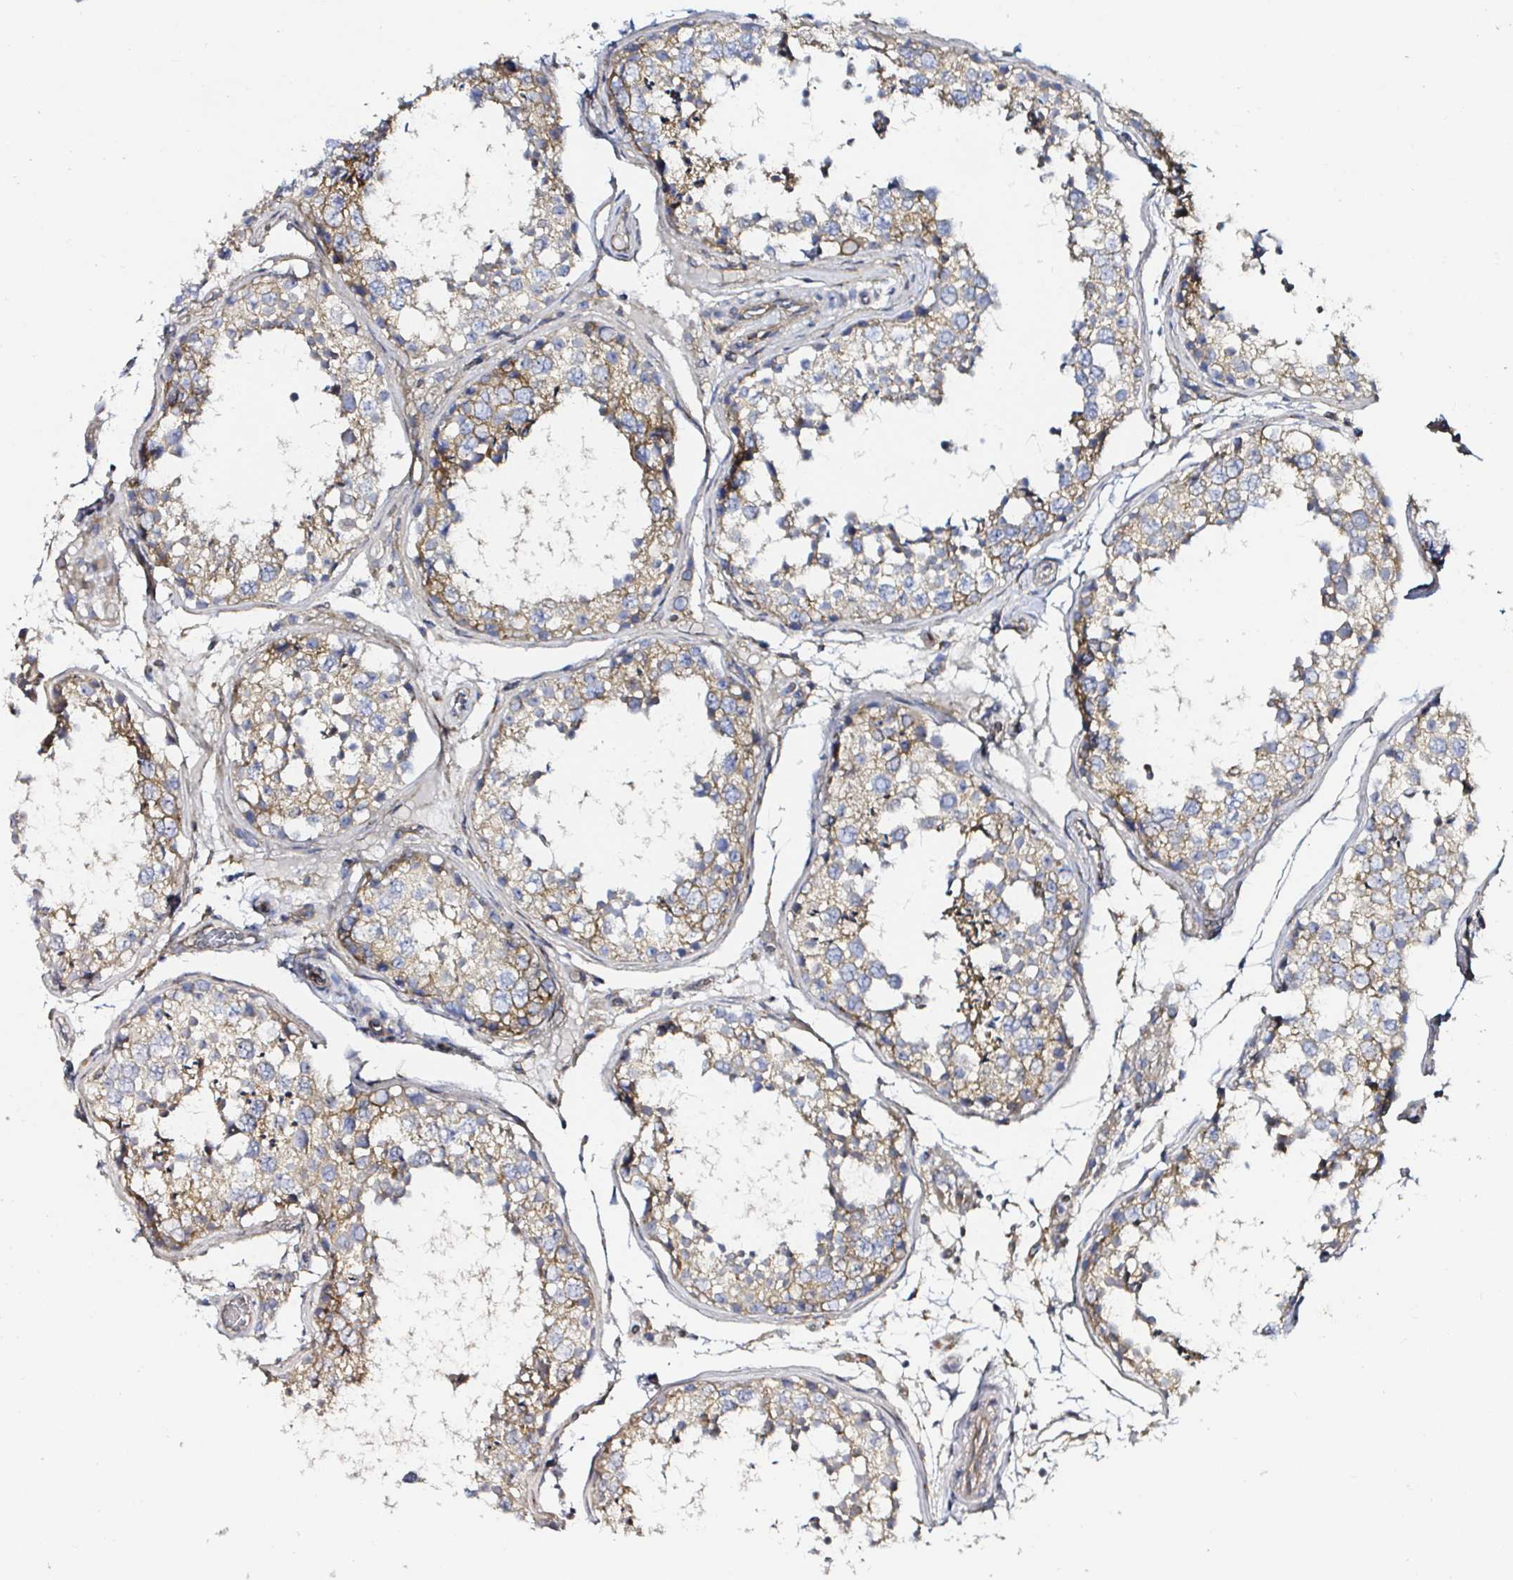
{"staining": {"intensity": "moderate", "quantity": "25%-75%", "location": "cytoplasmic/membranous"}, "tissue": "testis", "cell_type": "Cells in seminiferous ducts", "image_type": "normal", "snomed": [{"axis": "morphology", "description": "Normal tissue, NOS"}, {"axis": "topography", "description": "Testis"}], "caption": "Human testis stained for a protein (brown) shows moderate cytoplasmic/membranous positive staining in approximately 25%-75% of cells in seminiferous ducts.", "gene": "ARL4D", "patient": {"sex": "male", "age": 29}}